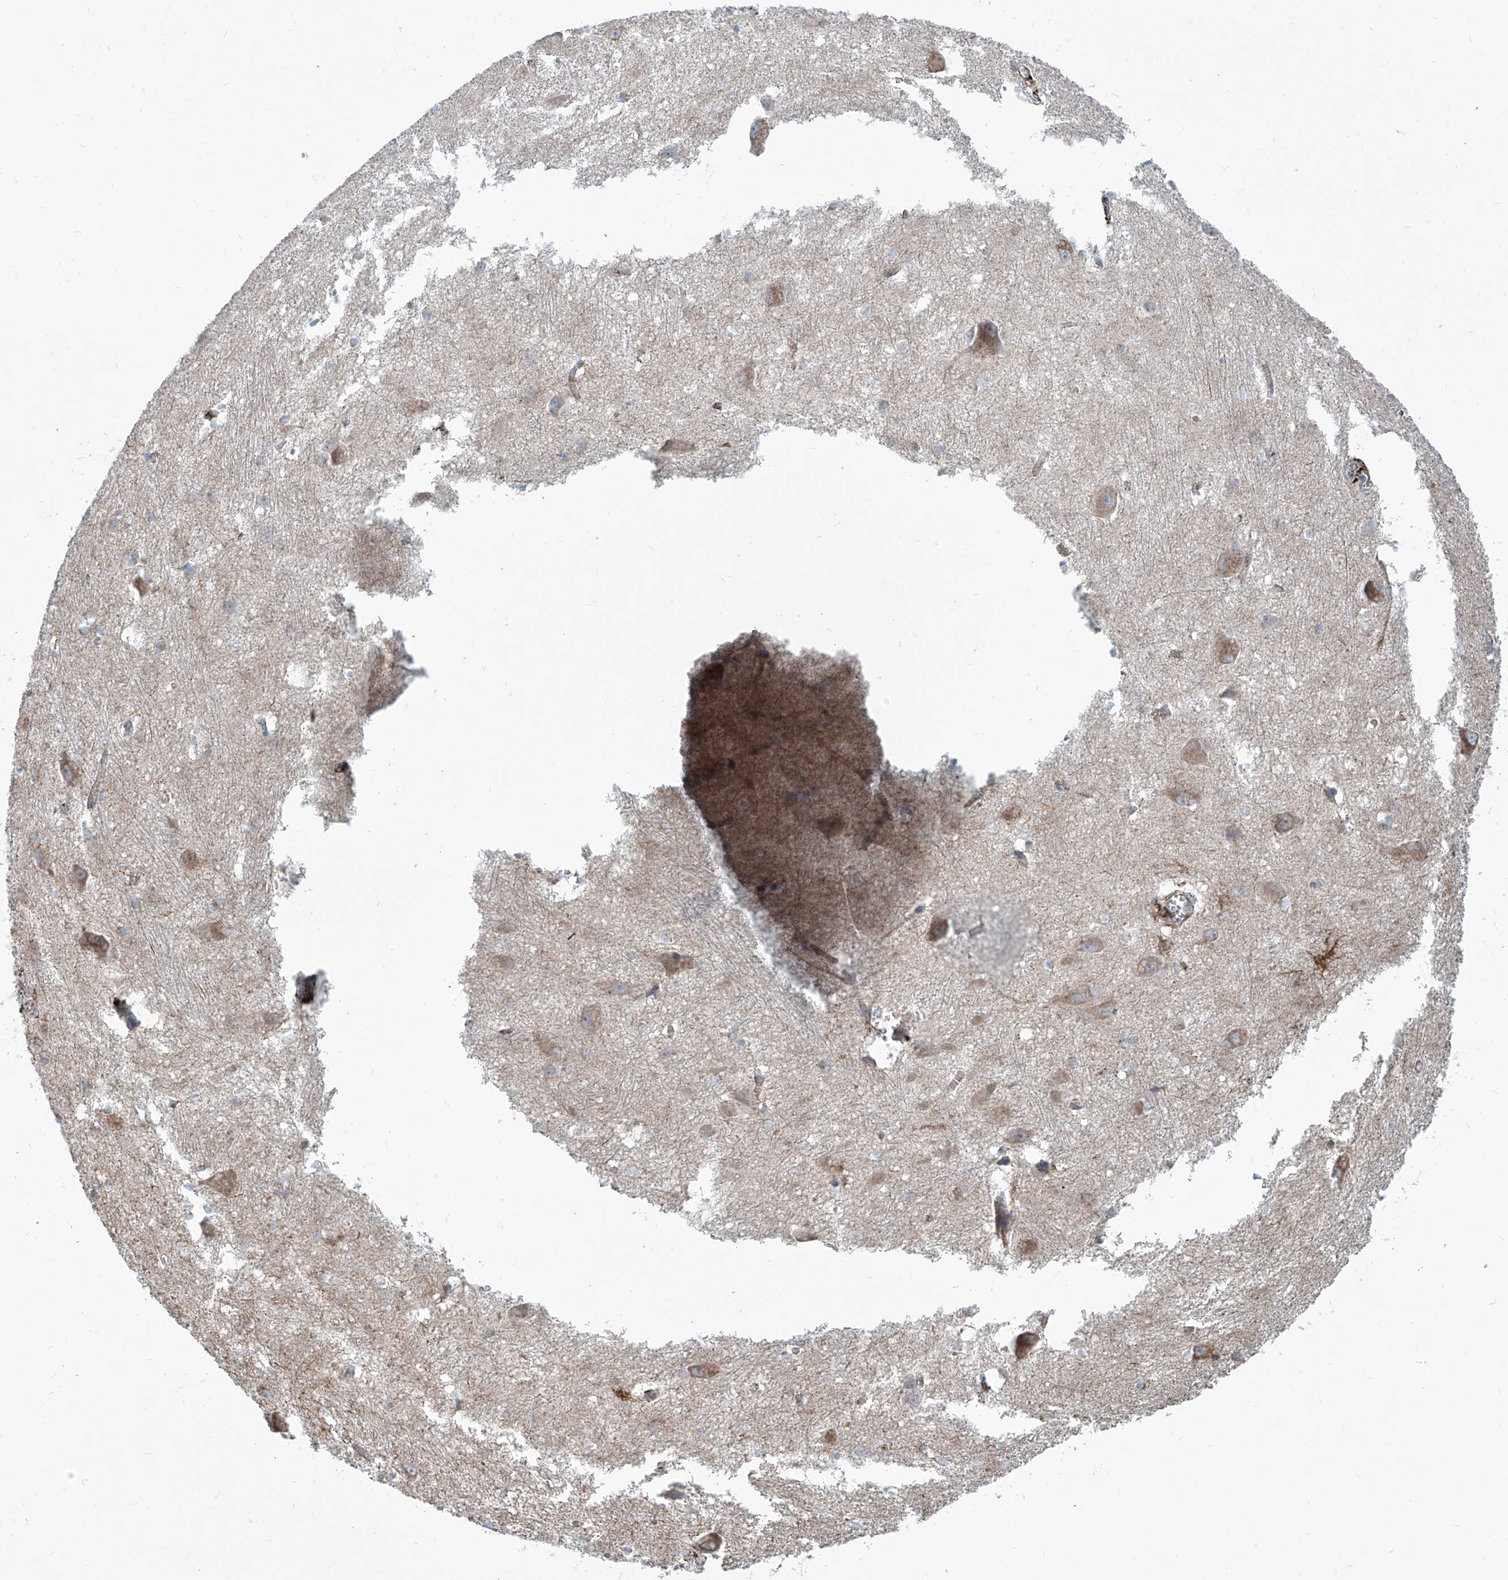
{"staining": {"intensity": "weak", "quantity": "<25%", "location": "cytoplasmic/membranous"}, "tissue": "caudate", "cell_type": "Glial cells", "image_type": "normal", "snomed": [{"axis": "morphology", "description": "Normal tissue, NOS"}, {"axis": "topography", "description": "Lateral ventricle wall"}], "caption": "Benign caudate was stained to show a protein in brown. There is no significant staining in glial cells. (Stains: DAB (3,3'-diaminobenzidine) immunohistochemistry (IHC) with hematoxylin counter stain, Microscopy: brightfield microscopy at high magnification).", "gene": "CDH5", "patient": {"sex": "male", "age": 37}}